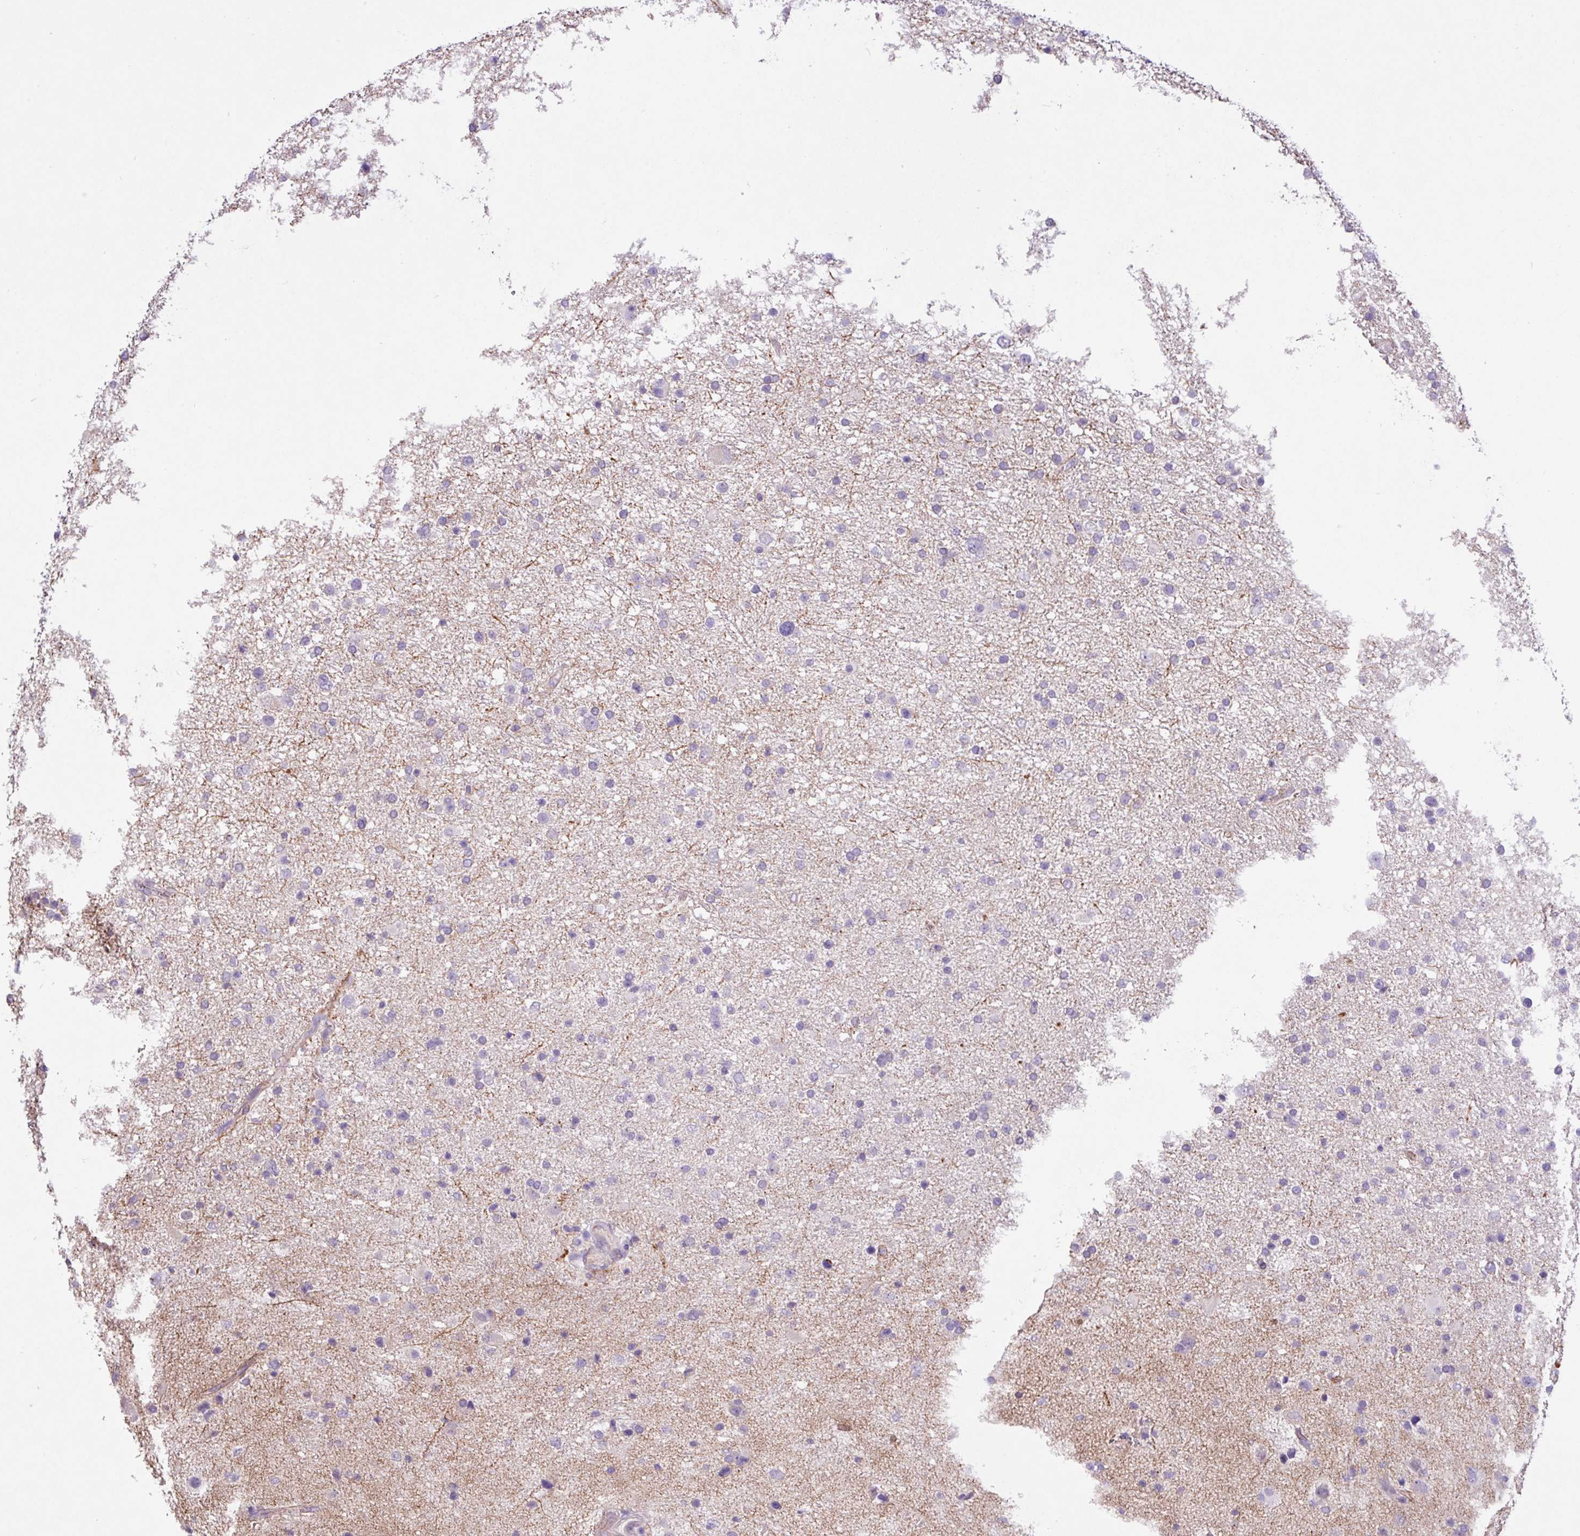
{"staining": {"intensity": "negative", "quantity": "none", "location": "none"}, "tissue": "glioma", "cell_type": "Tumor cells", "image_type": "cancer", "snomed": [{"axis": "morphology", "description": "Glioma, malignant, Low grade"}, {"axis": "topography", "description": "Brain"}], "caption": "High power microscopy histopathology image of an immunohistochemistry micrograph of malignant glioma (low-grade), revealing no significant expression in tumor cells.", "gene": "CD248", "patient": {"sex": "female", "age": 32}}